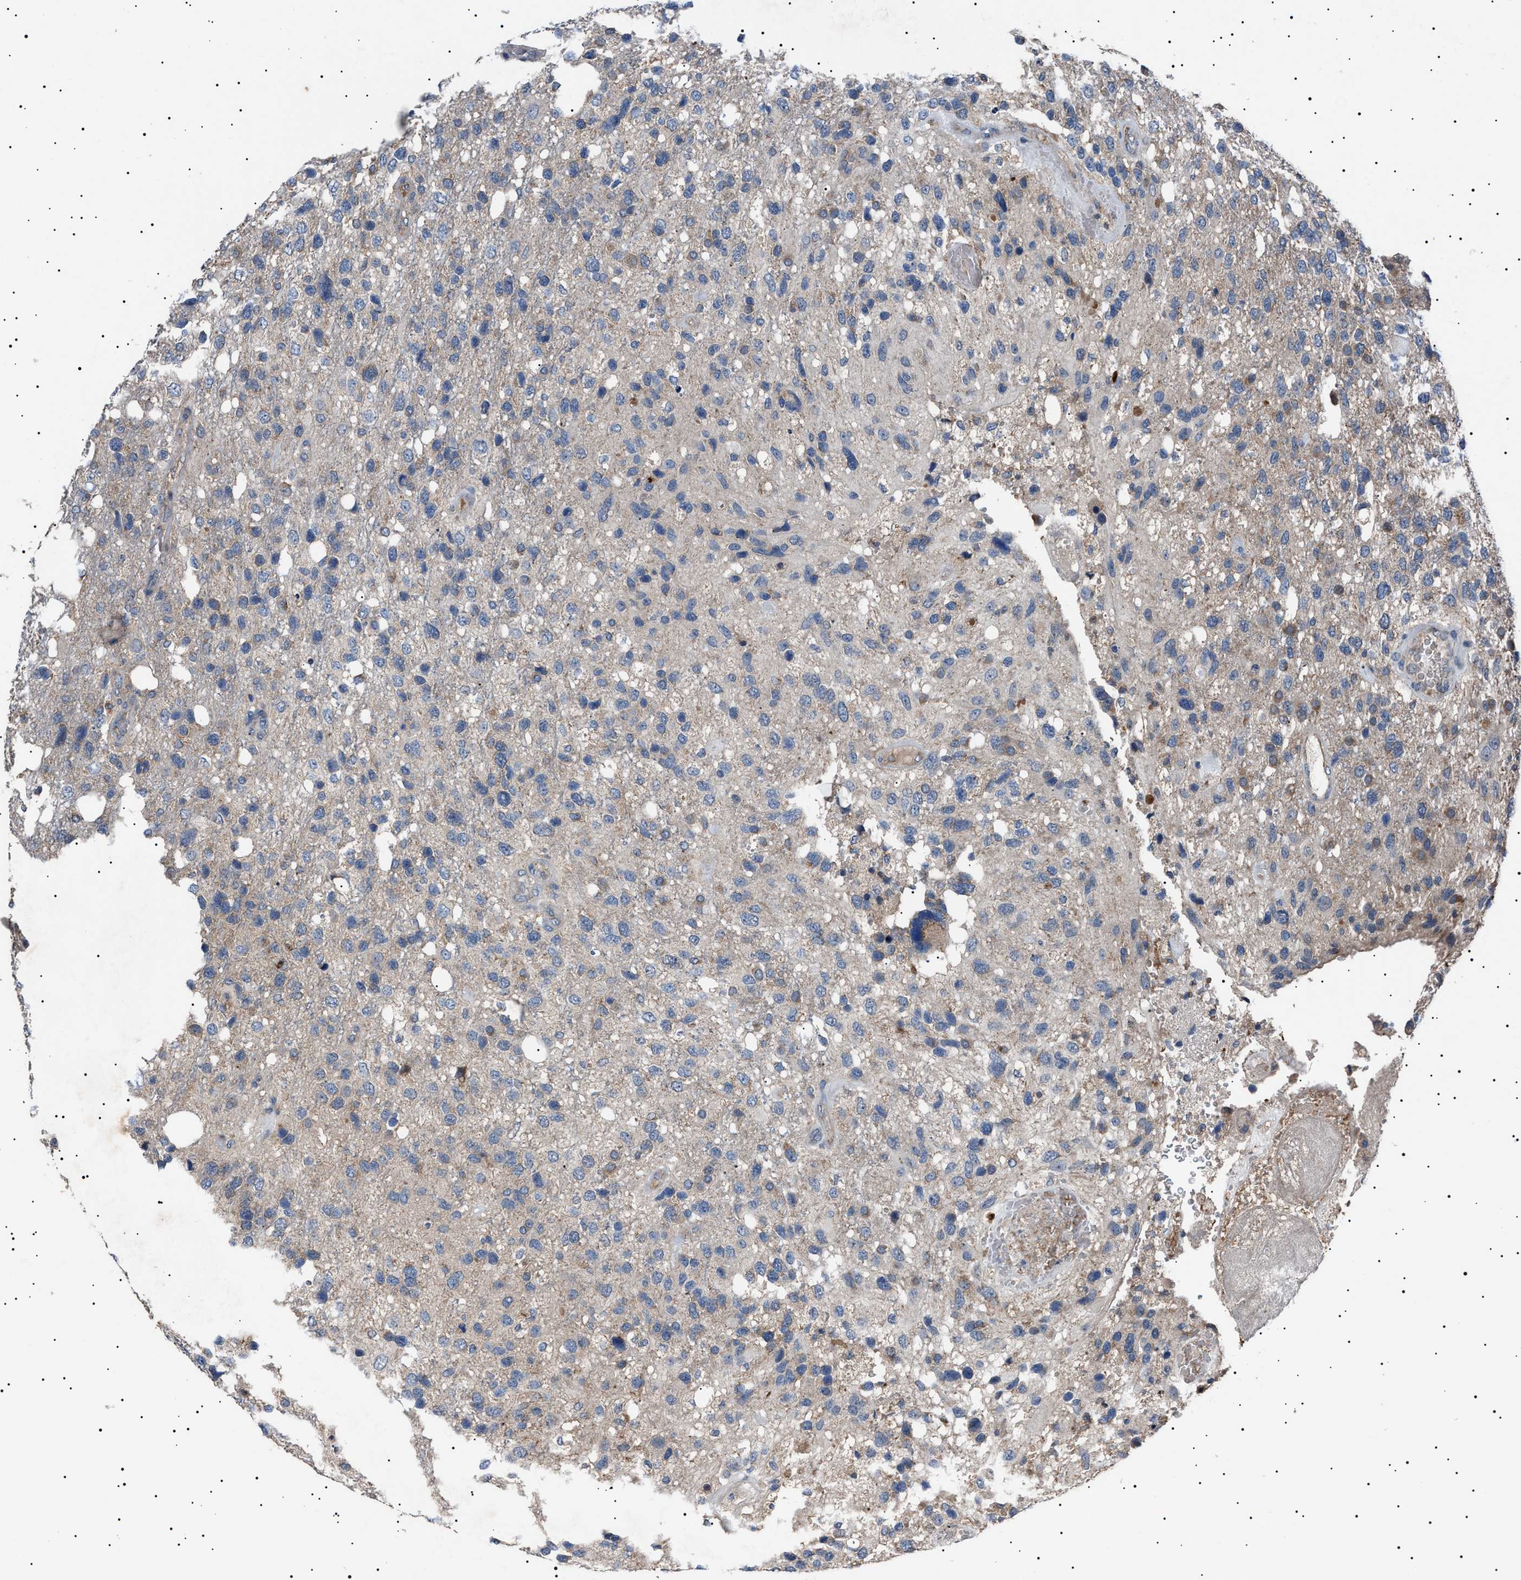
{"staining": {"intensity": "weak", "quantity": "<25%", "location": "cytoplasmic/membranous"}, "tissue": "glioma", "cell_type": "Tumor cells", "image_type": "cancer", "snomed": [{"axis": "morphology", "description": "Glioma, malignant, High grade"}, {"axis": "topography", "description": "Brain"}], "caption": "The immunohistochemistry photomicrograph has no significant staining in tumor cells of glioma tissue. The staining is performed using DAB brown chromogen with nuclei counter-stained in using hematoxylin.", "gene": "PTRH1", "patient": {"sex": "female", "age": 58}}